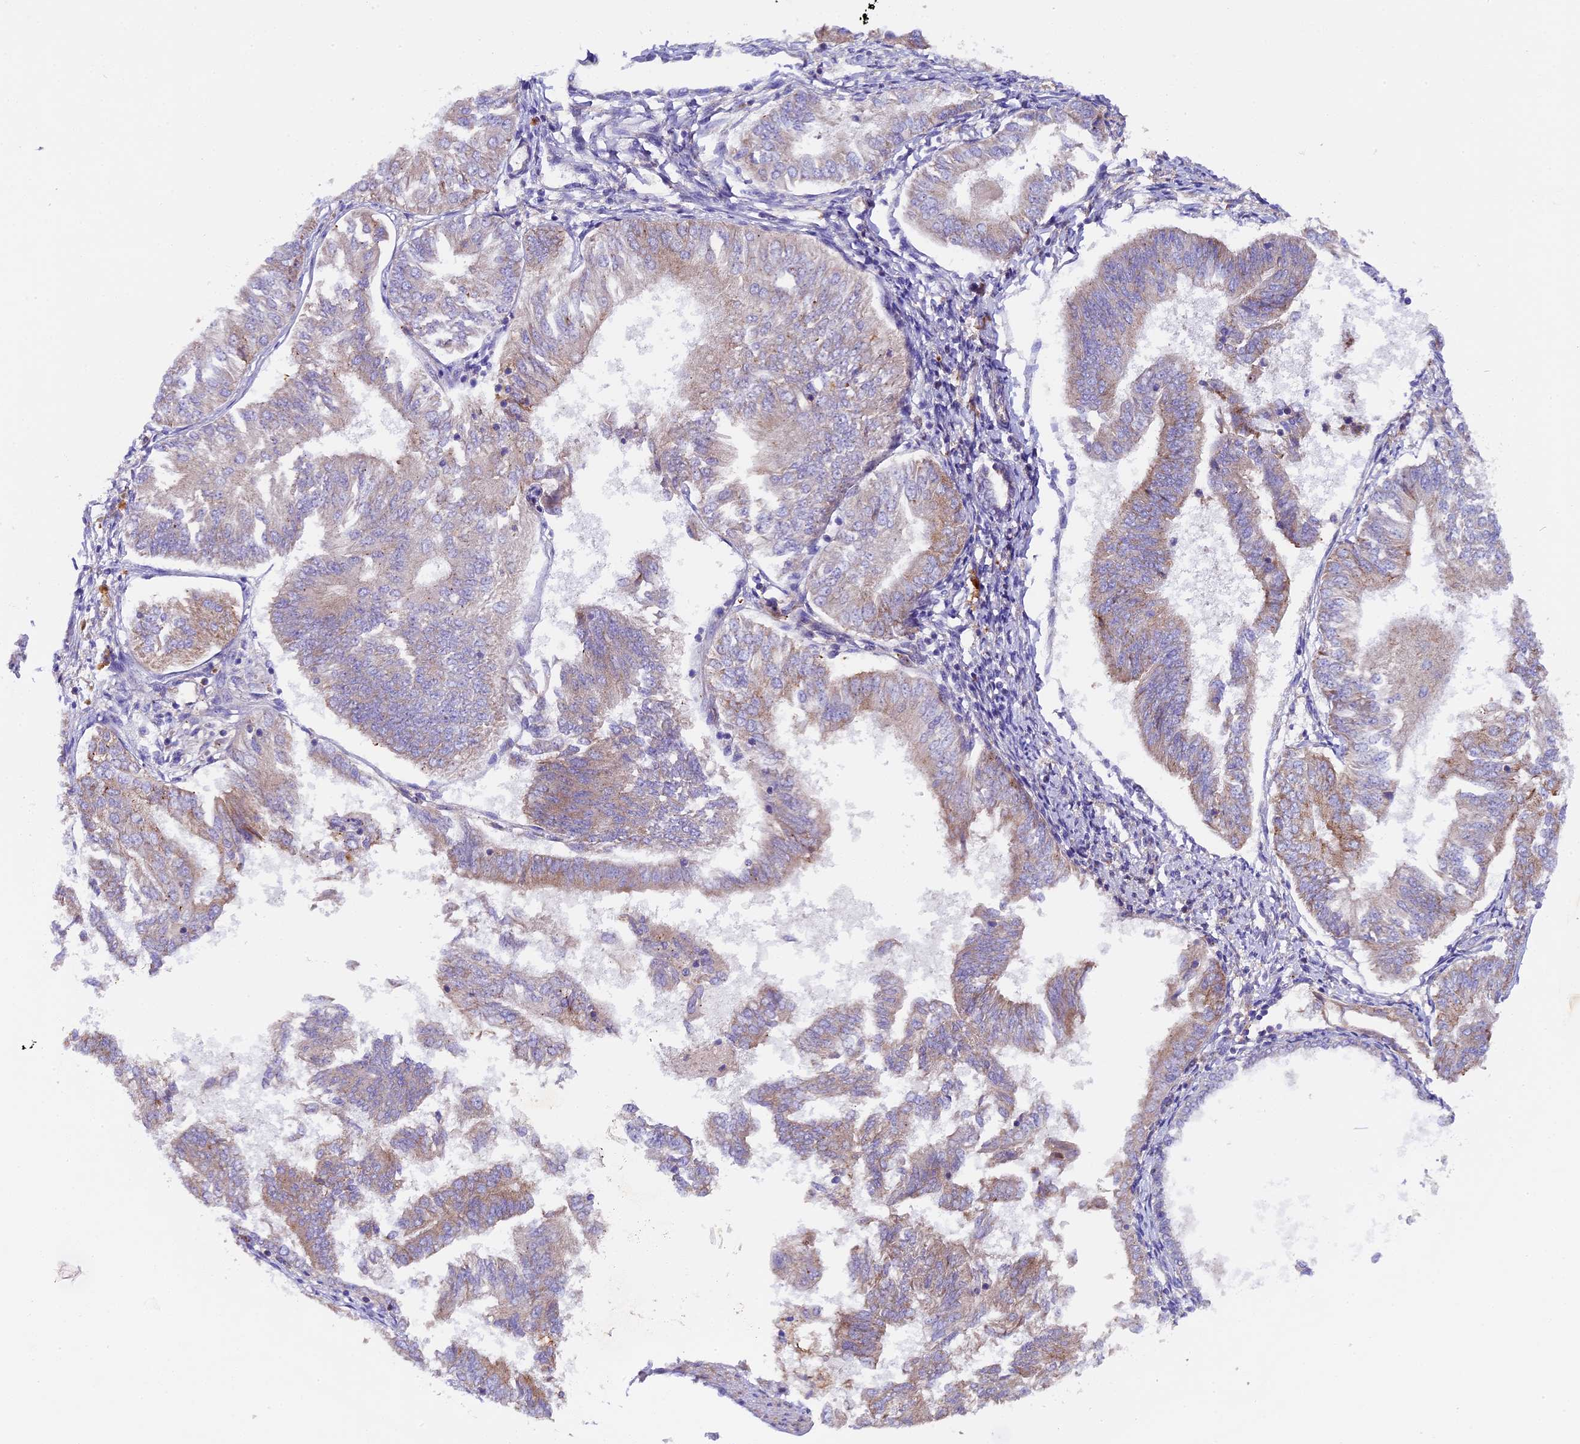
{"staining": {"intensity": "weak", "quantity": "25%-75%", "location": "cytoplasmic/membranous"}, "tissue": "endometrial cancer", "cell_type": "Tumor cells", "image_type": "cancer", "snomed": [{"axis": "morphology", "description": "Adenocarcinoma, NOS"}, {"axis": "topography", "description": "Endometrium"}], "caption": "Immunohistochemistry of endometrial adenocarcinoma exhibits low levels of weak cytoplasmic/membranous staining in about 25%-75% of tumor cells. The protein of interest is shown in brown color, while the nuclei are stained blue.", "gene": "PIGU", "patient": {"sex": "female", "age": 58}}